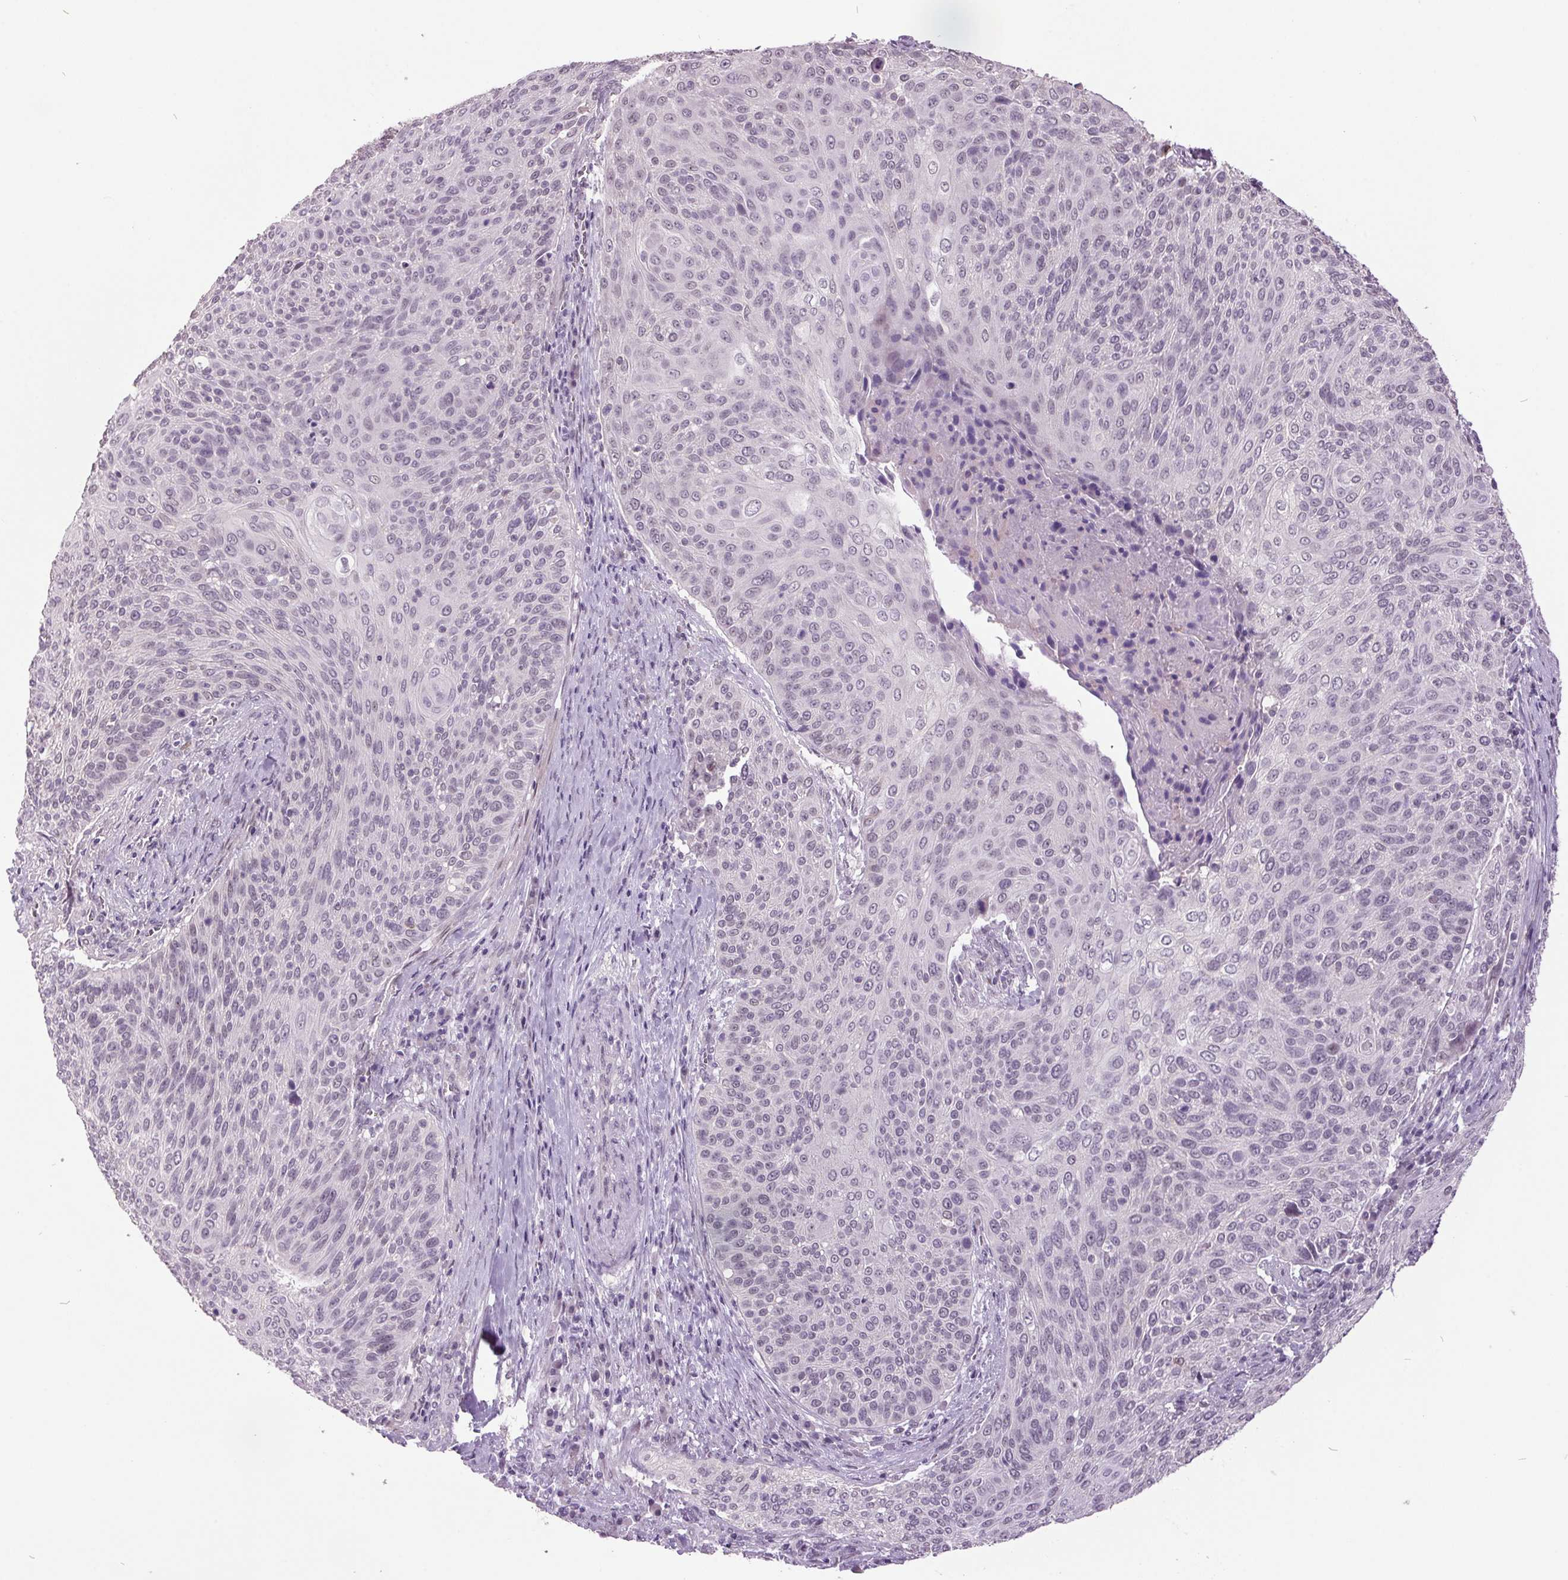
{"staining": {"intensity": "negative", "quantity": "none", "location": "none"}, "tissue": "cervical cancer", "cell_type": "Tumor cells", "image_type": "cancer", "snomed": [{"axis": "morphology", "description": "Squamous cell carcinoma, NOS"}, {"axis": "topography", "description": "Cervix"}], "caption": "This image is of cervical cancer stained with immunohistochemistry (IHC) to label a protein in brown with the nuclei are counter-stained blue. There is no positivity in tumor cells.", "gene": "C2orf16", "patient": {"sex": "female", "age": 31}}